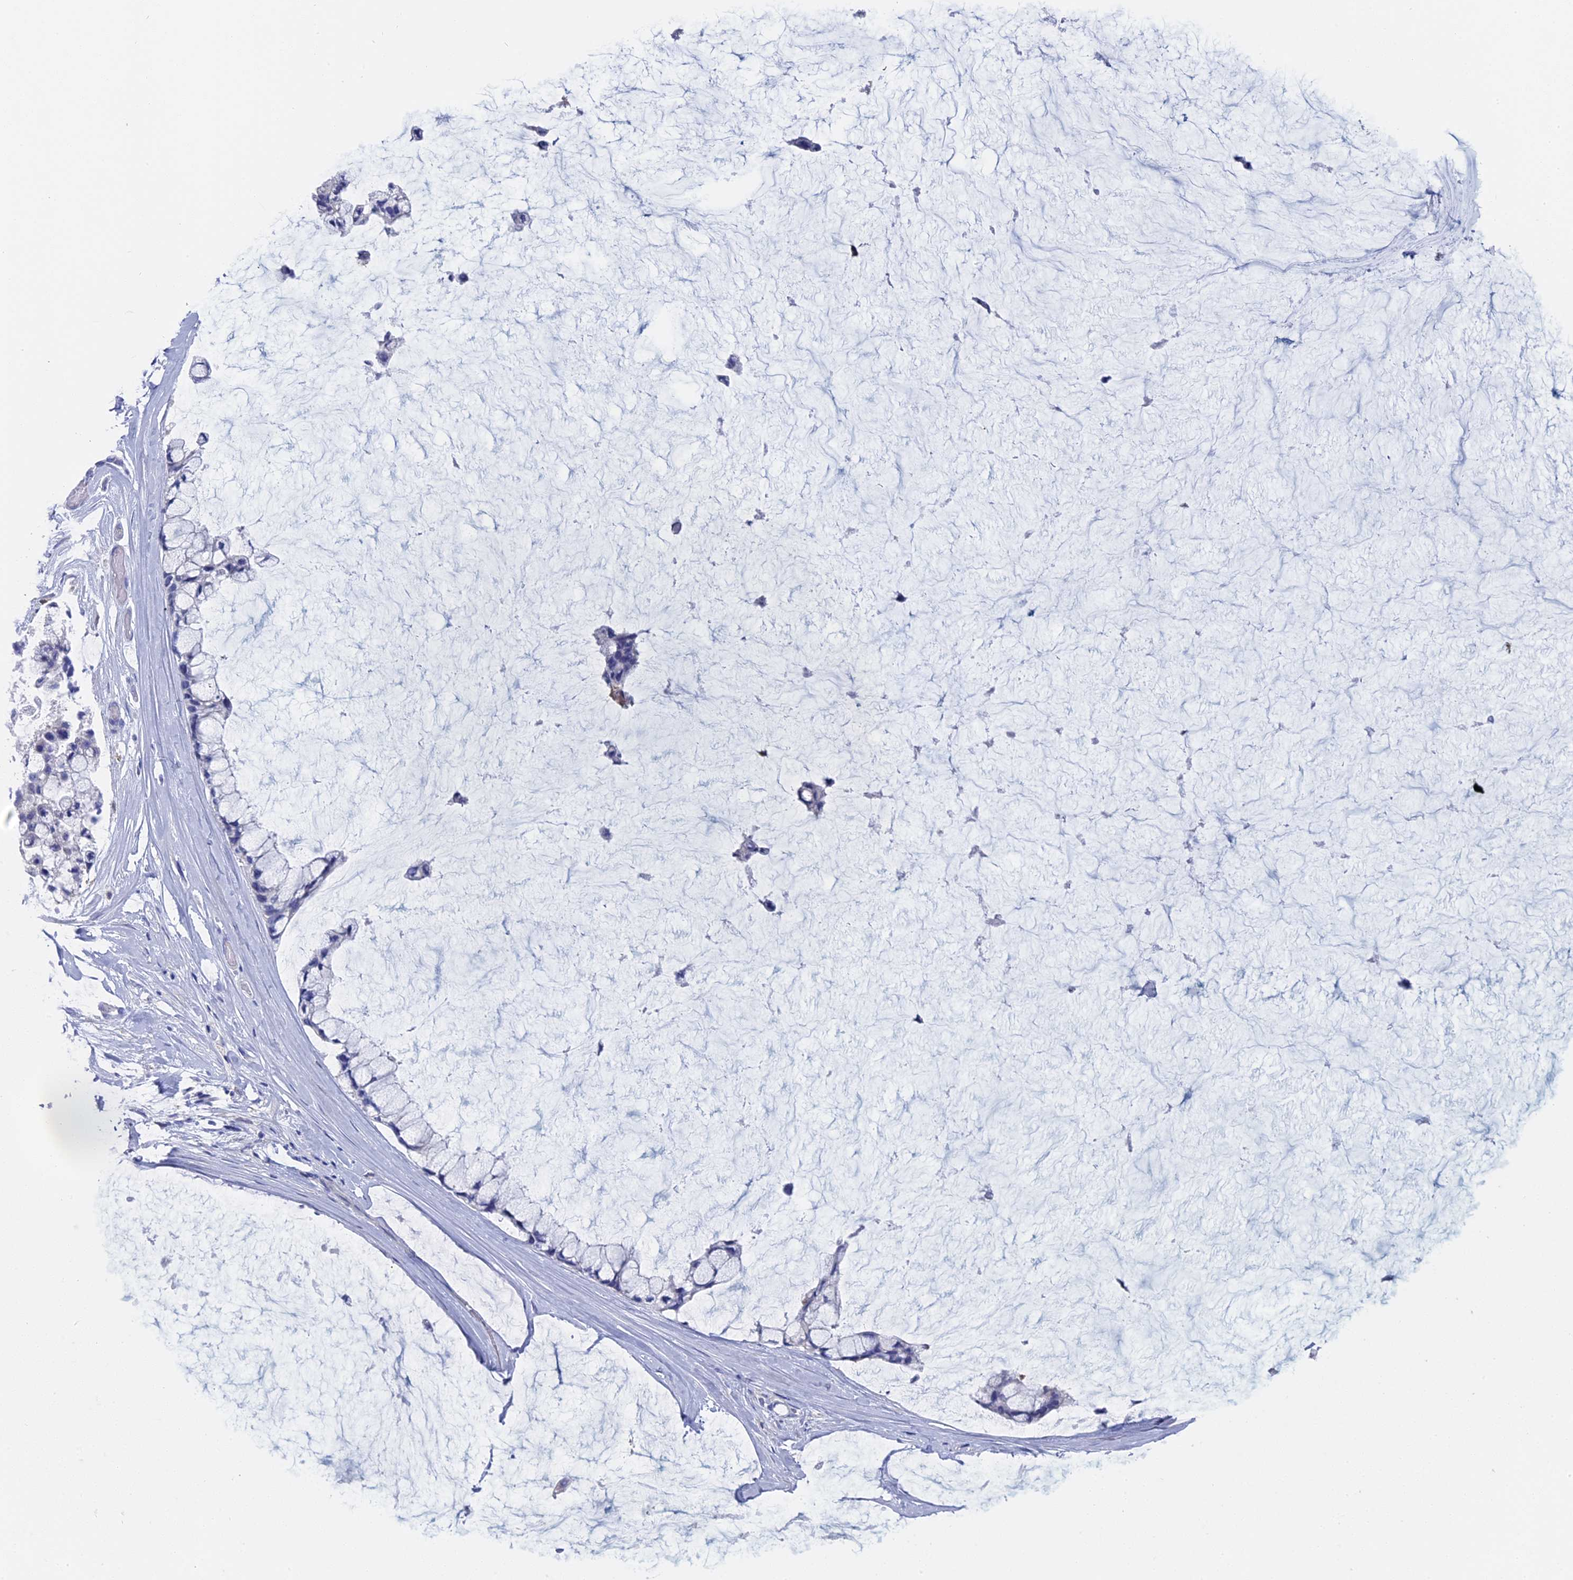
{"staining": {"intensity": "negative", "quantity": "none", "location": "none"}, "tissue": "ovarian cancer", "cell_type": "Tumor cells", "image_type": "cancer", "snomed": [{"axis": "morphology", "description": "Cystadenocarcinoma, mucinous, NOS"}, {"axis": "topography", "description": "Ovary"}], "caption": "Immunohistochemistry micrograph of neoplastic tissue: human ovarian mucinous cystadenocarcinoma stained with DAB (3,3'-diaminobenzidine) displays no significant protein expression in tumor cells. Nuclei are stained in blue.", "gene": "NCF4", "patient": {"sex": "female", "age": 39}}